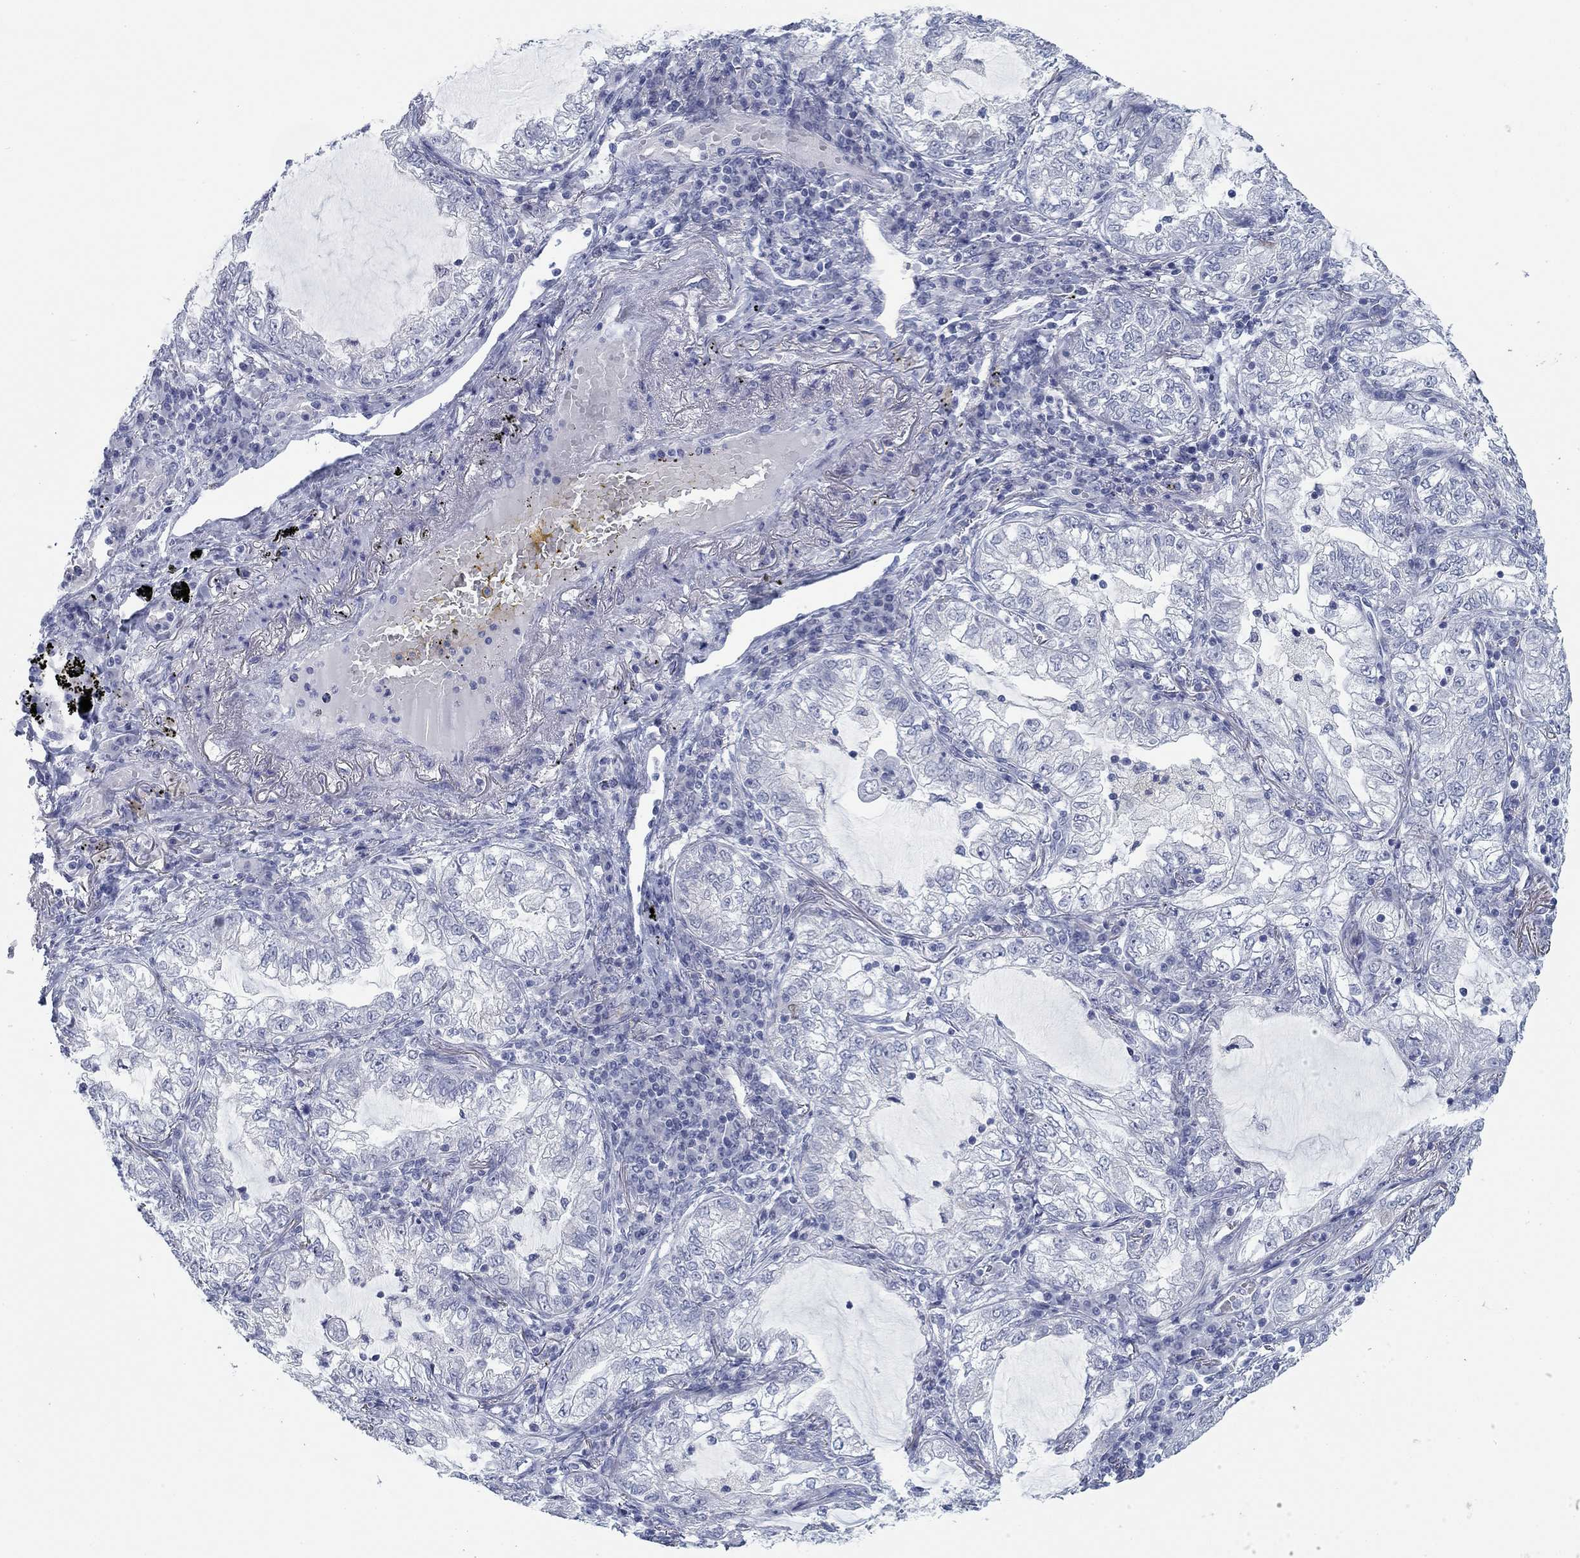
{"staining": {"intensity": "negative", "quantity": "none", "location": "none"}, "tissue": "lung cancer", "cell_type": "Tumor cells", "image_type": "cancer", "snomed": [{"axis": "morphology", "description": "Adenocarcinoma, NOS"}, {"axis": "topography", "description": "Lung"}], "caption": "High magnification brightfield microscopy of lung adenocarcinoma stained with DAB (3,3'-diaminobenzidine) (brown) and counterstained with hematoxylin (blue): tumor cells show no significant staining.", "gene": "DNAL1", "patient": {"sex": "female", "age": 73}}